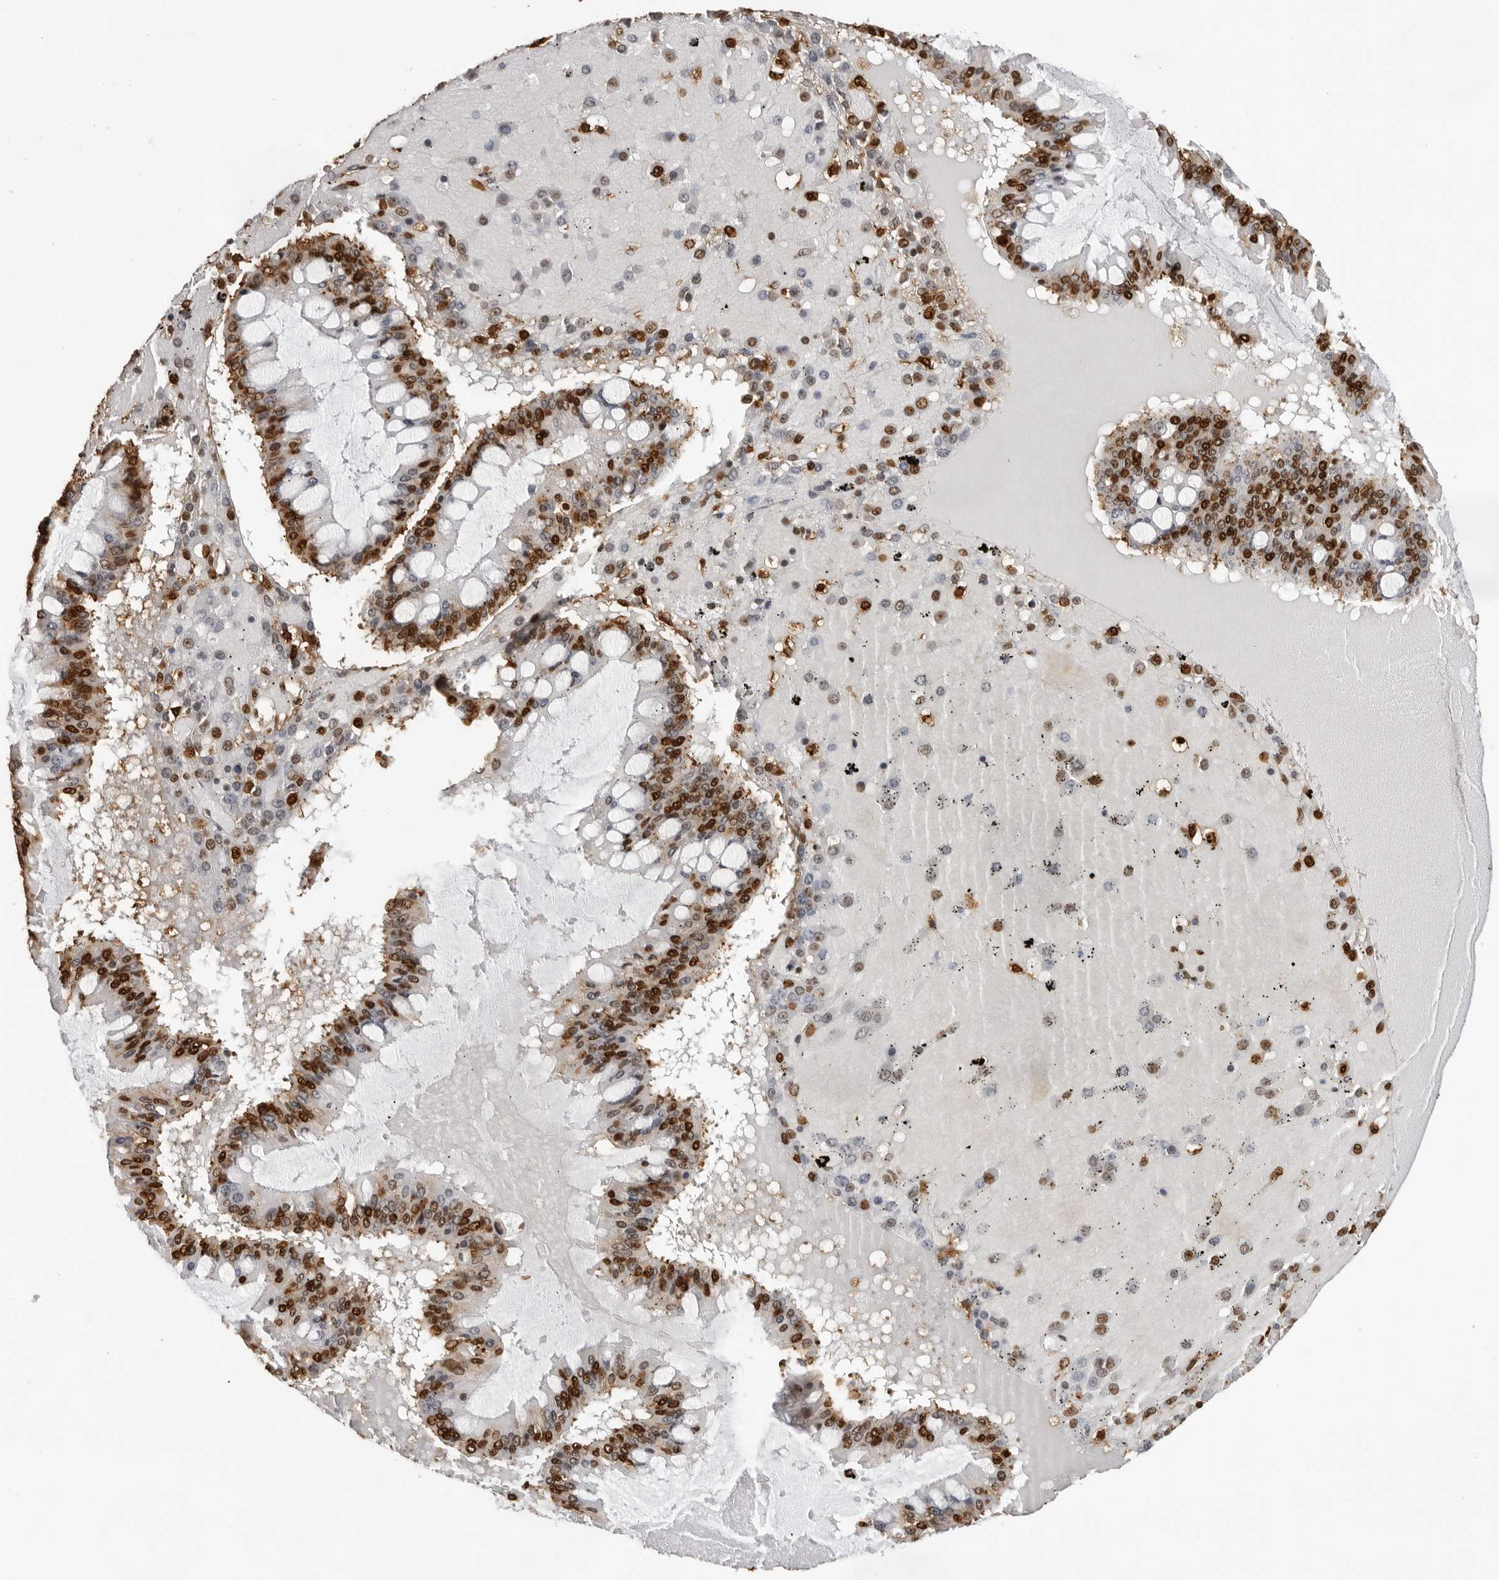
{"staining": {"intensity": "strong", "quantity": ">75%", "location": "nuclear"}, "tissue": "ovarian cancer", "cell_type": "Tumor cells", "image_type": "cancer", "snomed": [{"axis": "morphology", "description": "Cystadenocarcinoma, mucinous, NOS"}, {"axis": "topography", "description": "Ovary"}], "caption": "Tumor cells demonstrate strong nuclear expression in about >75% of cells in mucinous cystadenocarcinoma (ovarian).", "gene": "ZFP91", "patient": {"sex": "female", "age": 73}}